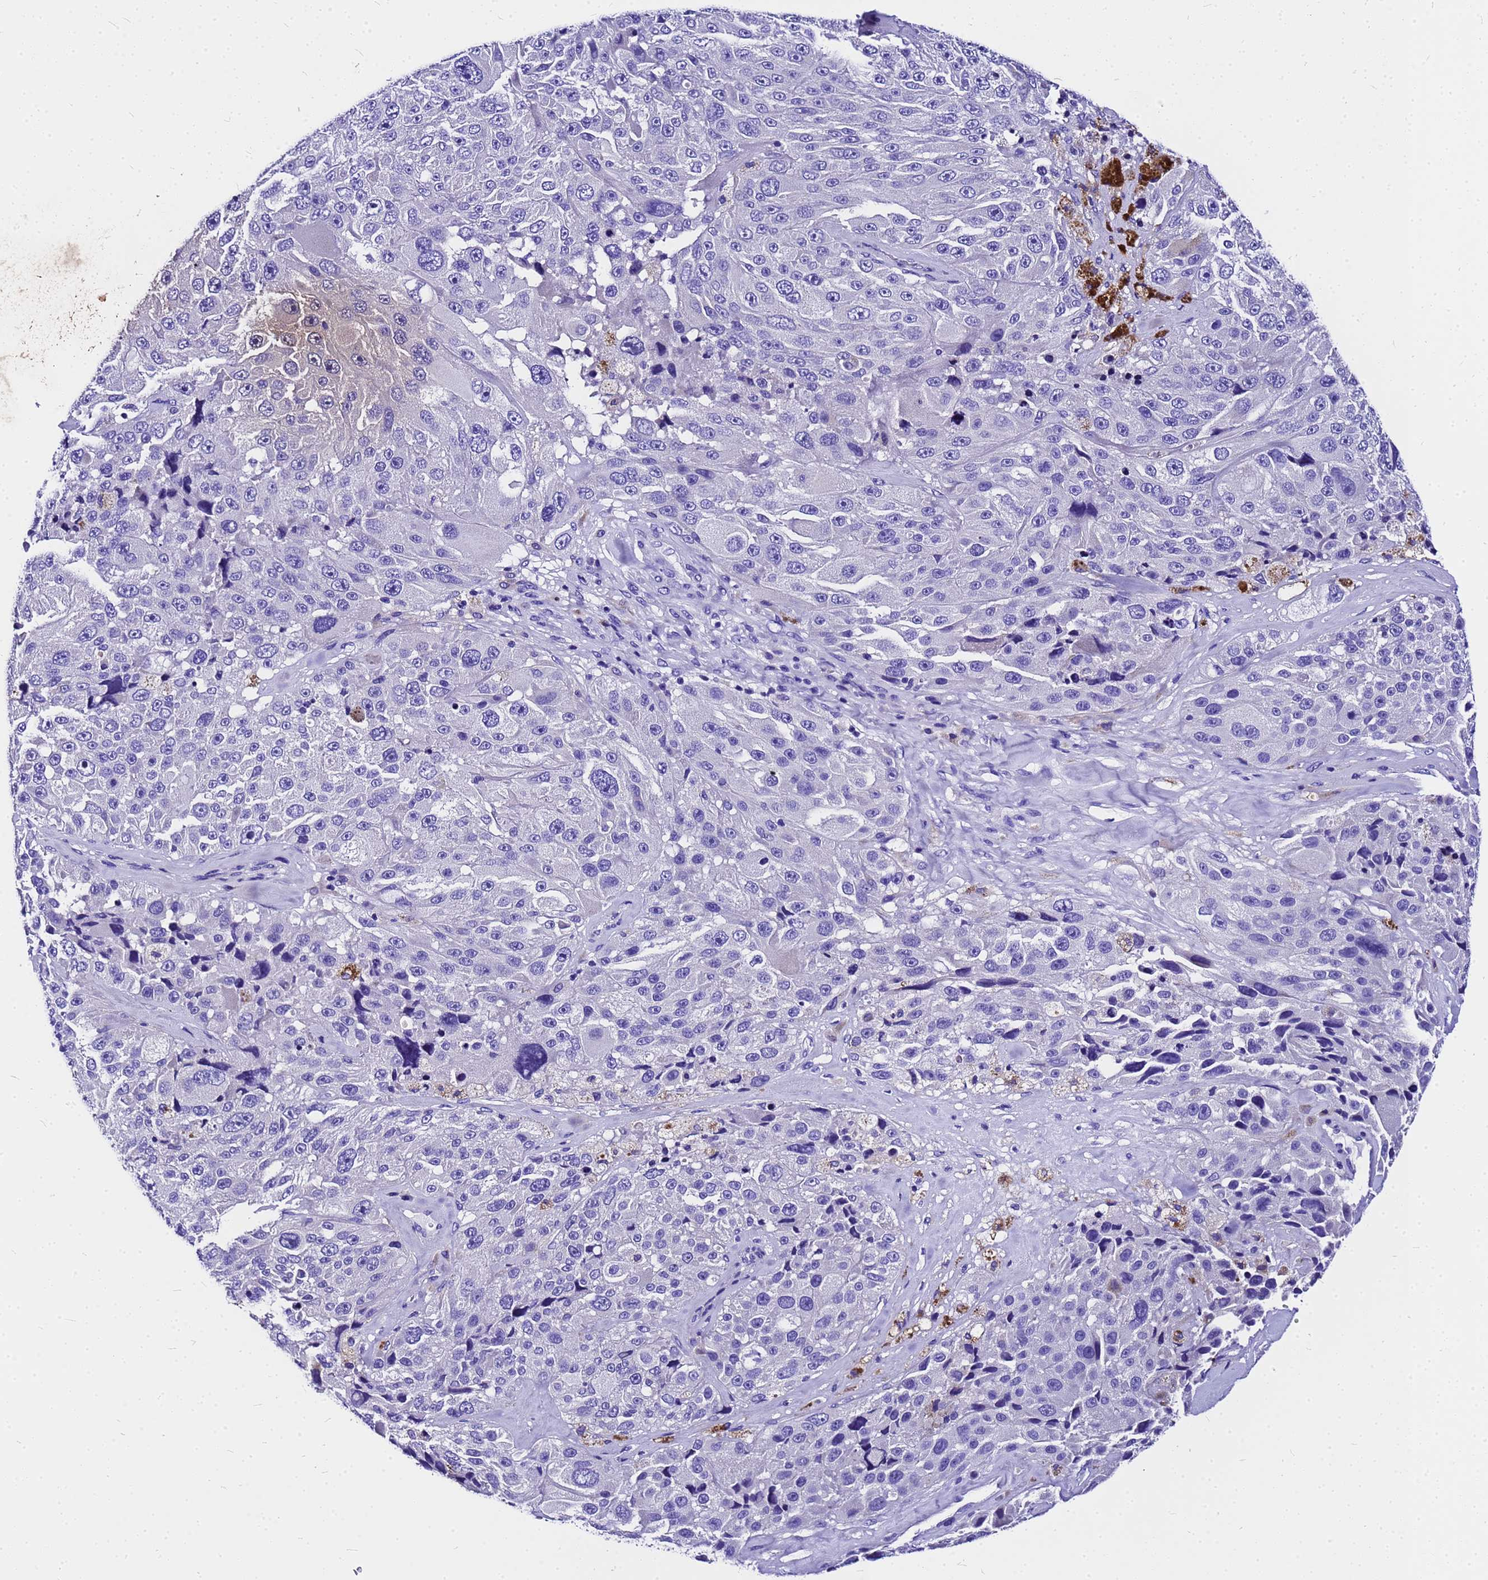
{"staining": {"intensity": "negative", "quantity": "none", "location": "none"}, "tissue": "melanoma", "cell_type": "Tumor cells", "image_type": "cancer", "snomed": [{"axis": "morphology", "description": "Malignant melanoma, Metastatic site"}, {"axis": "topography", "description": "Lymph node"}], "caption": "Protein analysis of melanoma exhibits no significant staining in tumor cells.", "gene": "HERC4", "patient": {"sex": "male", "age": 62}}